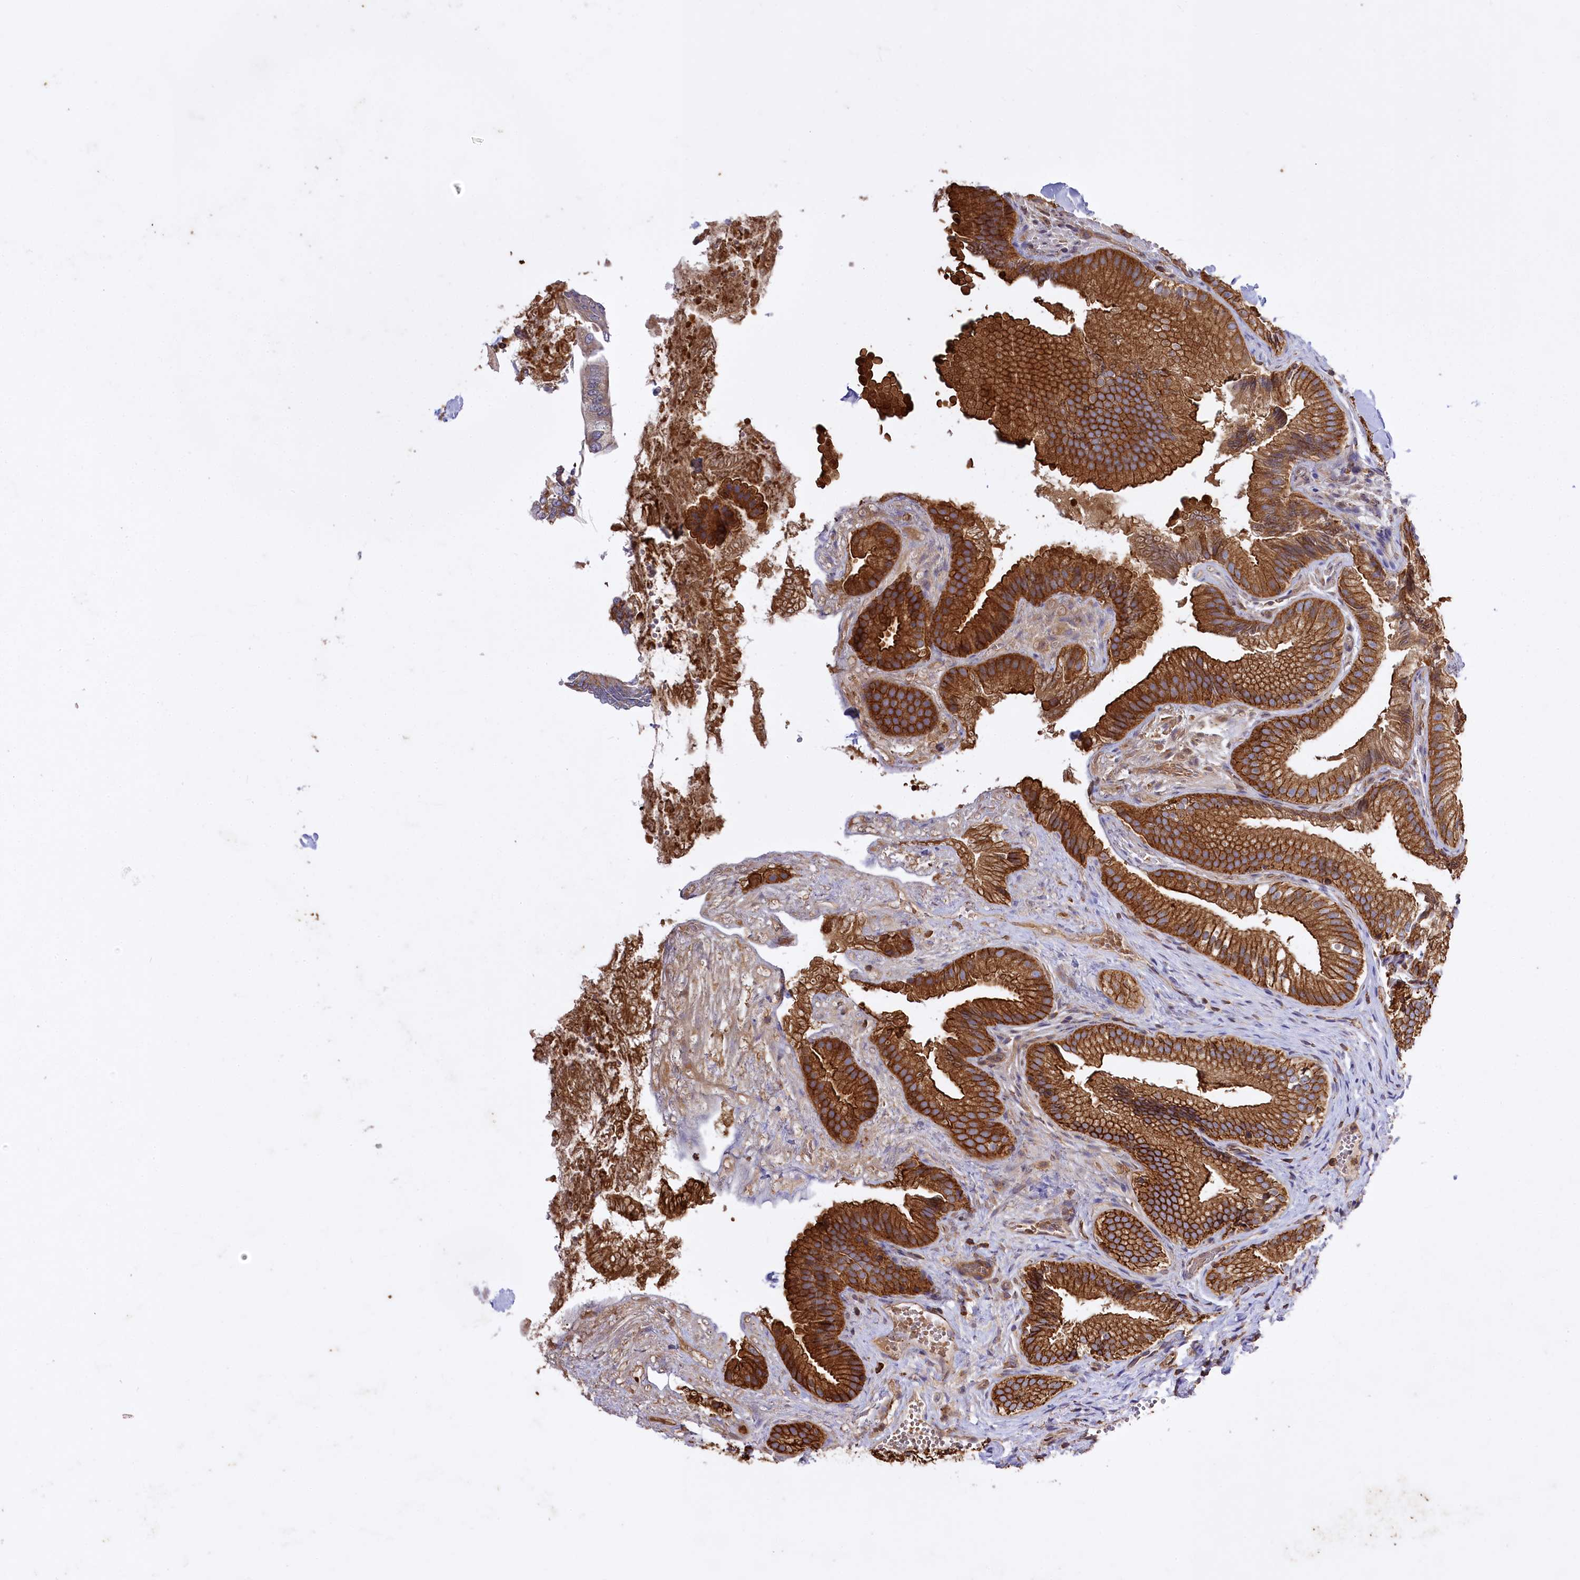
{"staining": {"intensity": "strong", "quantity": ">75%", "location": "cytoplasmic/membranous"}, "tissue": "gallbladder", "cell_type": "Glandular cells", "image_type": "normal", "snomed": [{"axis": "morphology", "description": "Normal tissue, NOS"}, {"axis": "topography", "description": "Gallbladder"}], "caption": "Immunohistochemistry (DAB) staining of unremarkable human gallbladder reveals strong cytoplasmic/membranous protein positivity in approximately >75% of glandular cells. (DAB (3,3'-diaminobenzidine) = brown stain, brightfield microscopy at high magnification).", "gene": "CARD19", "patient": {"sex": "female", "age": 30}}